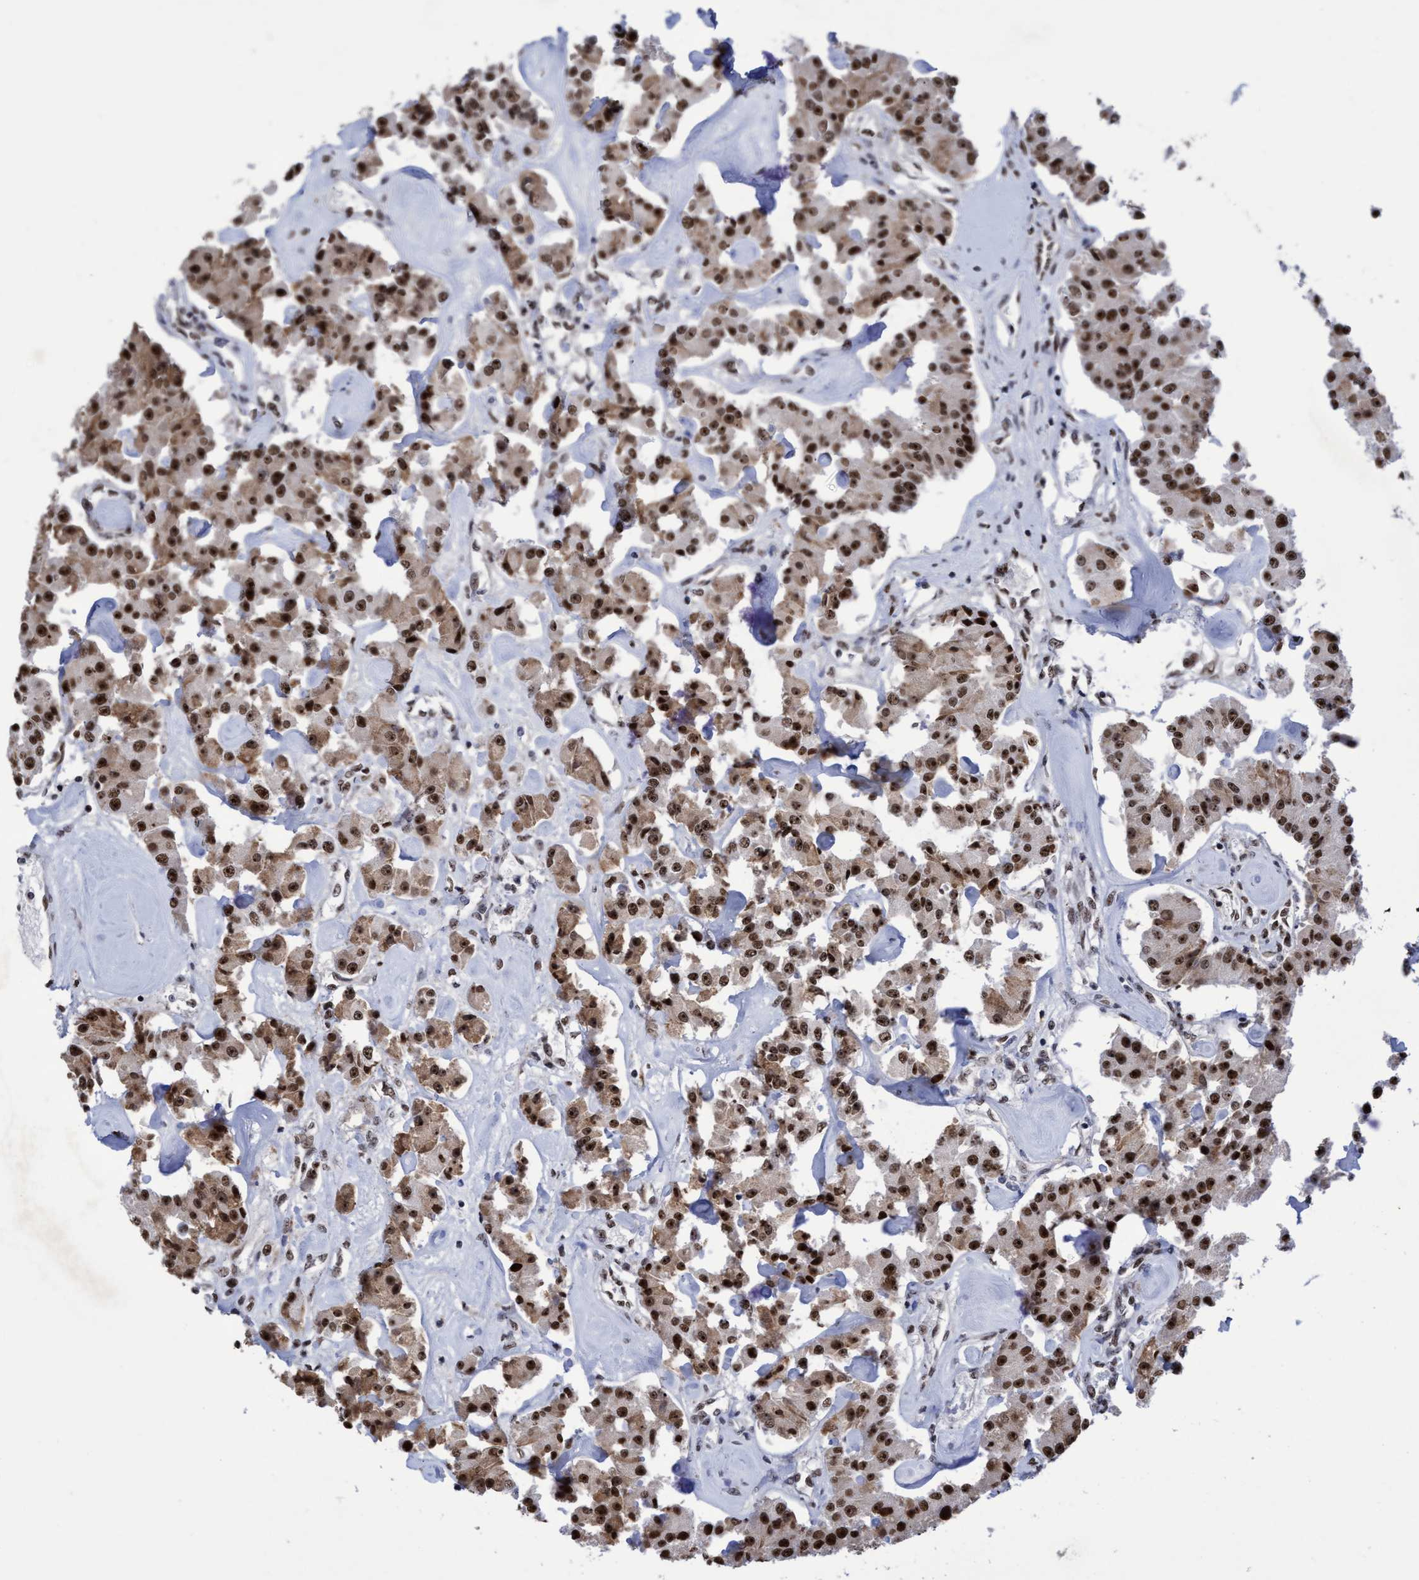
{"staining": {"intensity": "strong", "quantity": ">75%", "location": "cytoplasmic/membranous,nuclear"}, "tissue": "carcinoid", "cell_type": "Tumor cells", "image_type": "cancer", "snomed": [{"axis": "morphology", "description": "Carcinoid, malignant, NOS"}, {"axis": "topography", "description": "Pancreas"}], "caption": "A brown stain shows strong cytoplasmic/membranous and nuclear positivity of a protein in human malignant carcinoid tumor cells. (IHC, brightfield microscopy, high magnification).", "gene": "EFCAB10", "patient": {"sex": "male", "age": 41}}